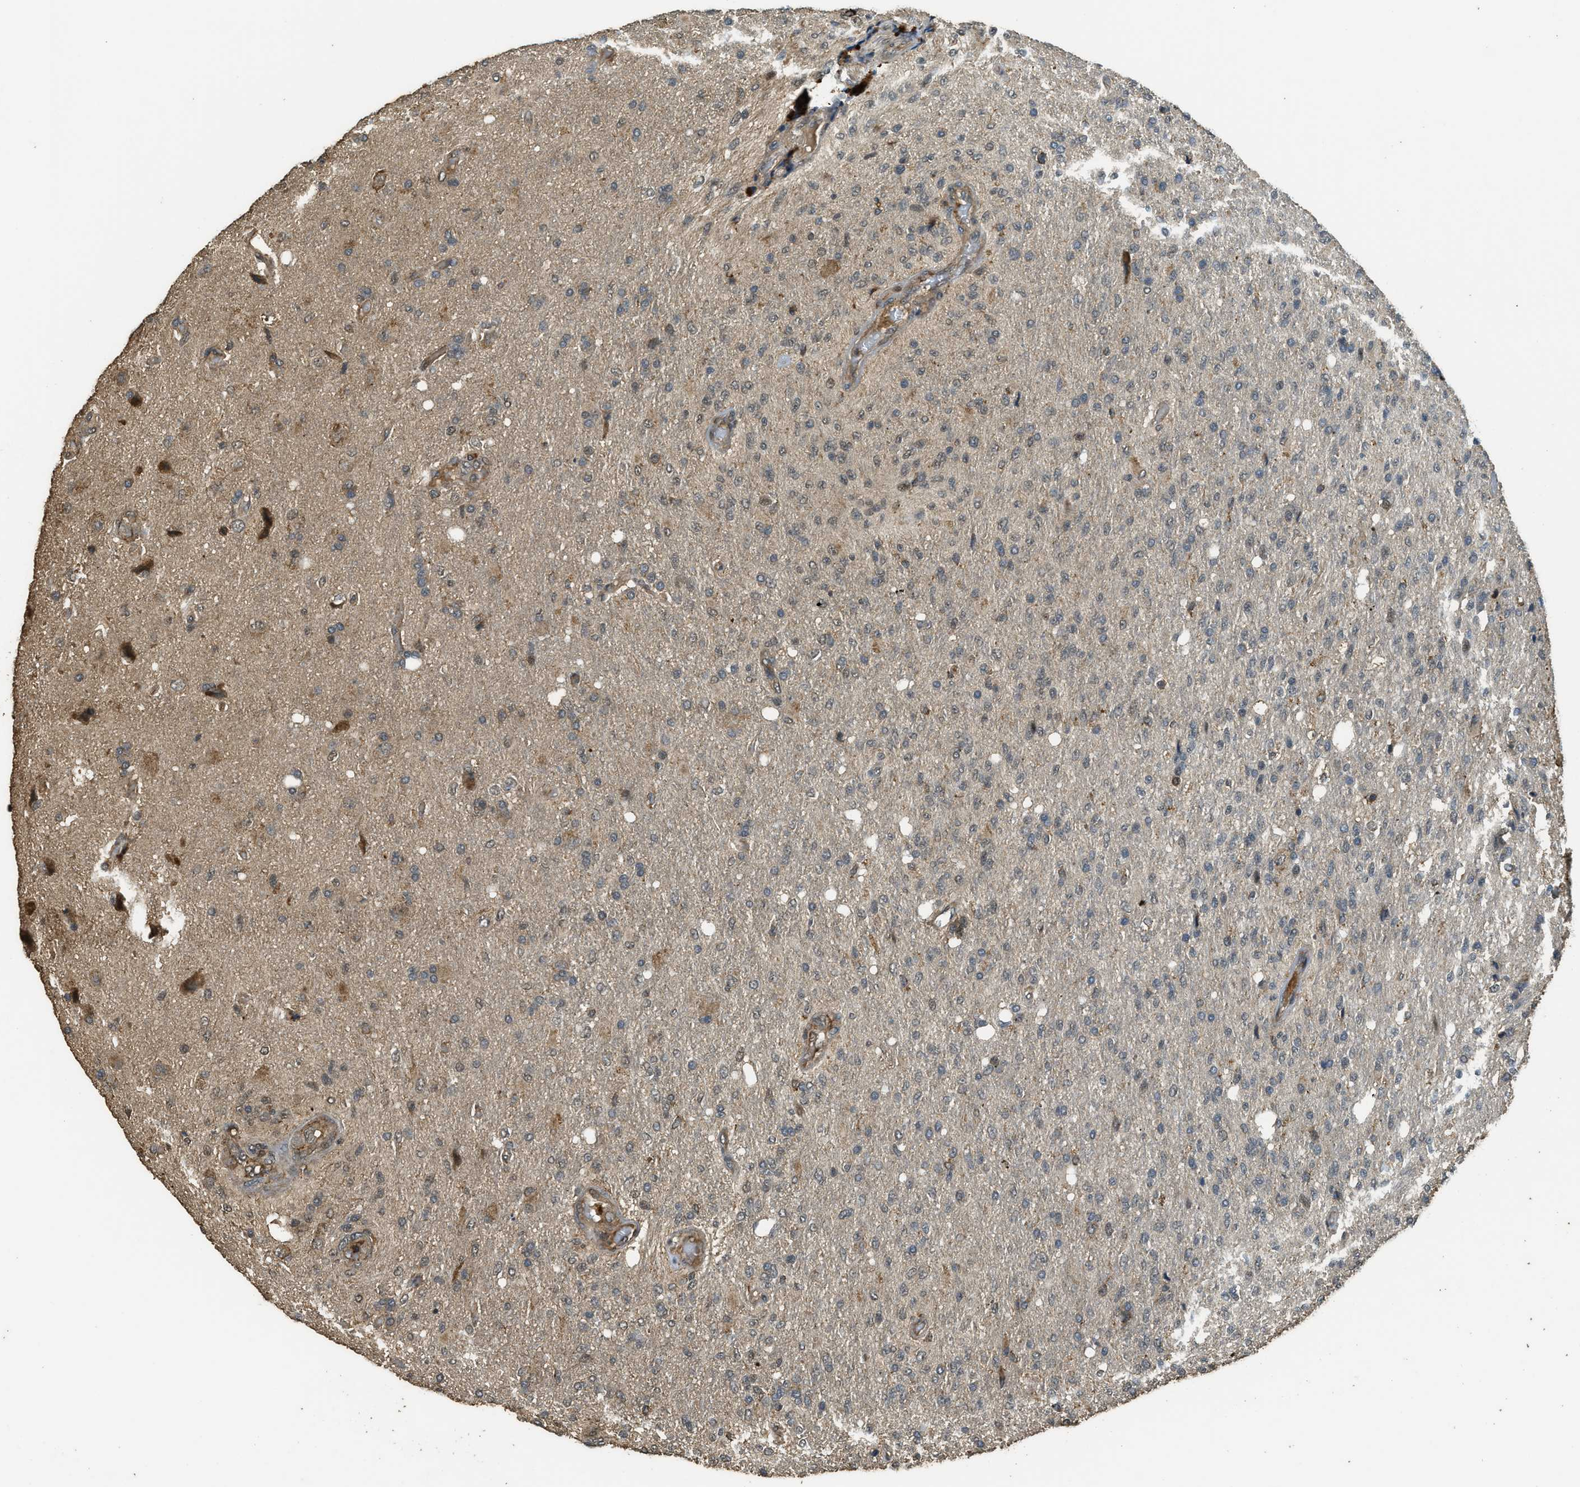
{"staining": {"intensity": "negative", "quantity": "none", "location": "none"}, "tissue": "glioma", "cell_type": "Tumor cells", "image_type": "cancer", "snomed": [{"axis": "morphology", "description": "Normal tissue, NOS"}, {"axis": "morphology", "description": "Glioma, malignant, High grade"}, {"axis": "topography", "description": "Cerebral cortex"}], "caption": "The IHC micrograph has no significant expression in tumor cells of high-grade glioma (malignant) tissue.", "gene": "PPP6R3", "patient": {"sex": "male", "age": 77}}